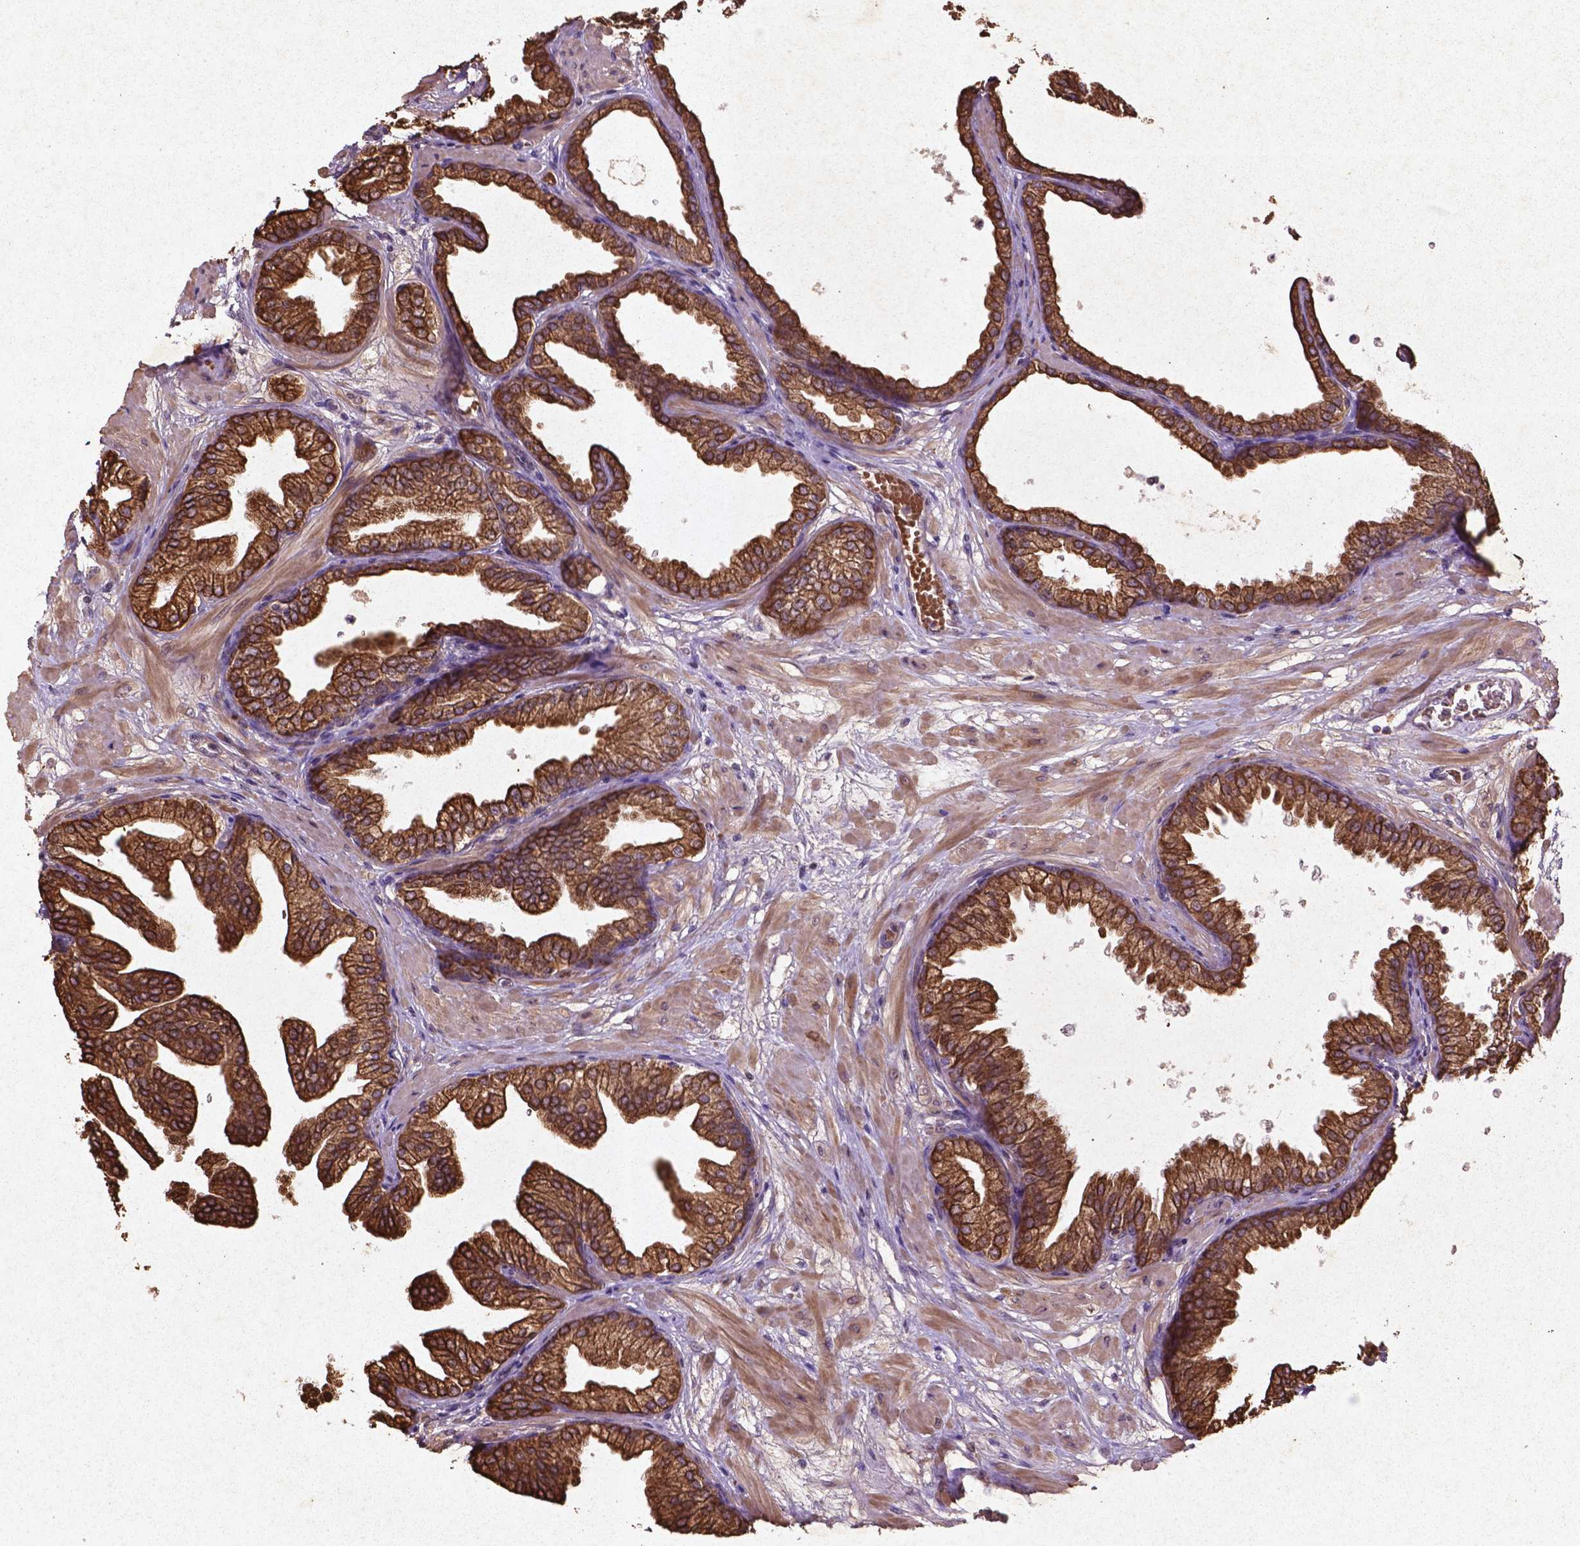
{"staining": {"intensity": "strong", "quantity": ">75%", "location": "cytoplasmic/membranous"}, "tissue": "prostate", "cell_type": "Glandular cells", "image_type": "normal", "snomed": [{"axis": "morphology", "description": "Normal tissue, NOS"}, {"axis": "topography", "description": "Prostate"}], "caption": "High-magnification brightfield microscopy of normal prostate stained with DAB (brown) and counterstained with hematoxylin (blue). glandular cells exhibit strong cytoplasmic/membranous positivity is present in about>75% of cells. Nuclei are stained in blue.", "gene": "COQ2", "patient": {"sex": "male", "age": 37}}